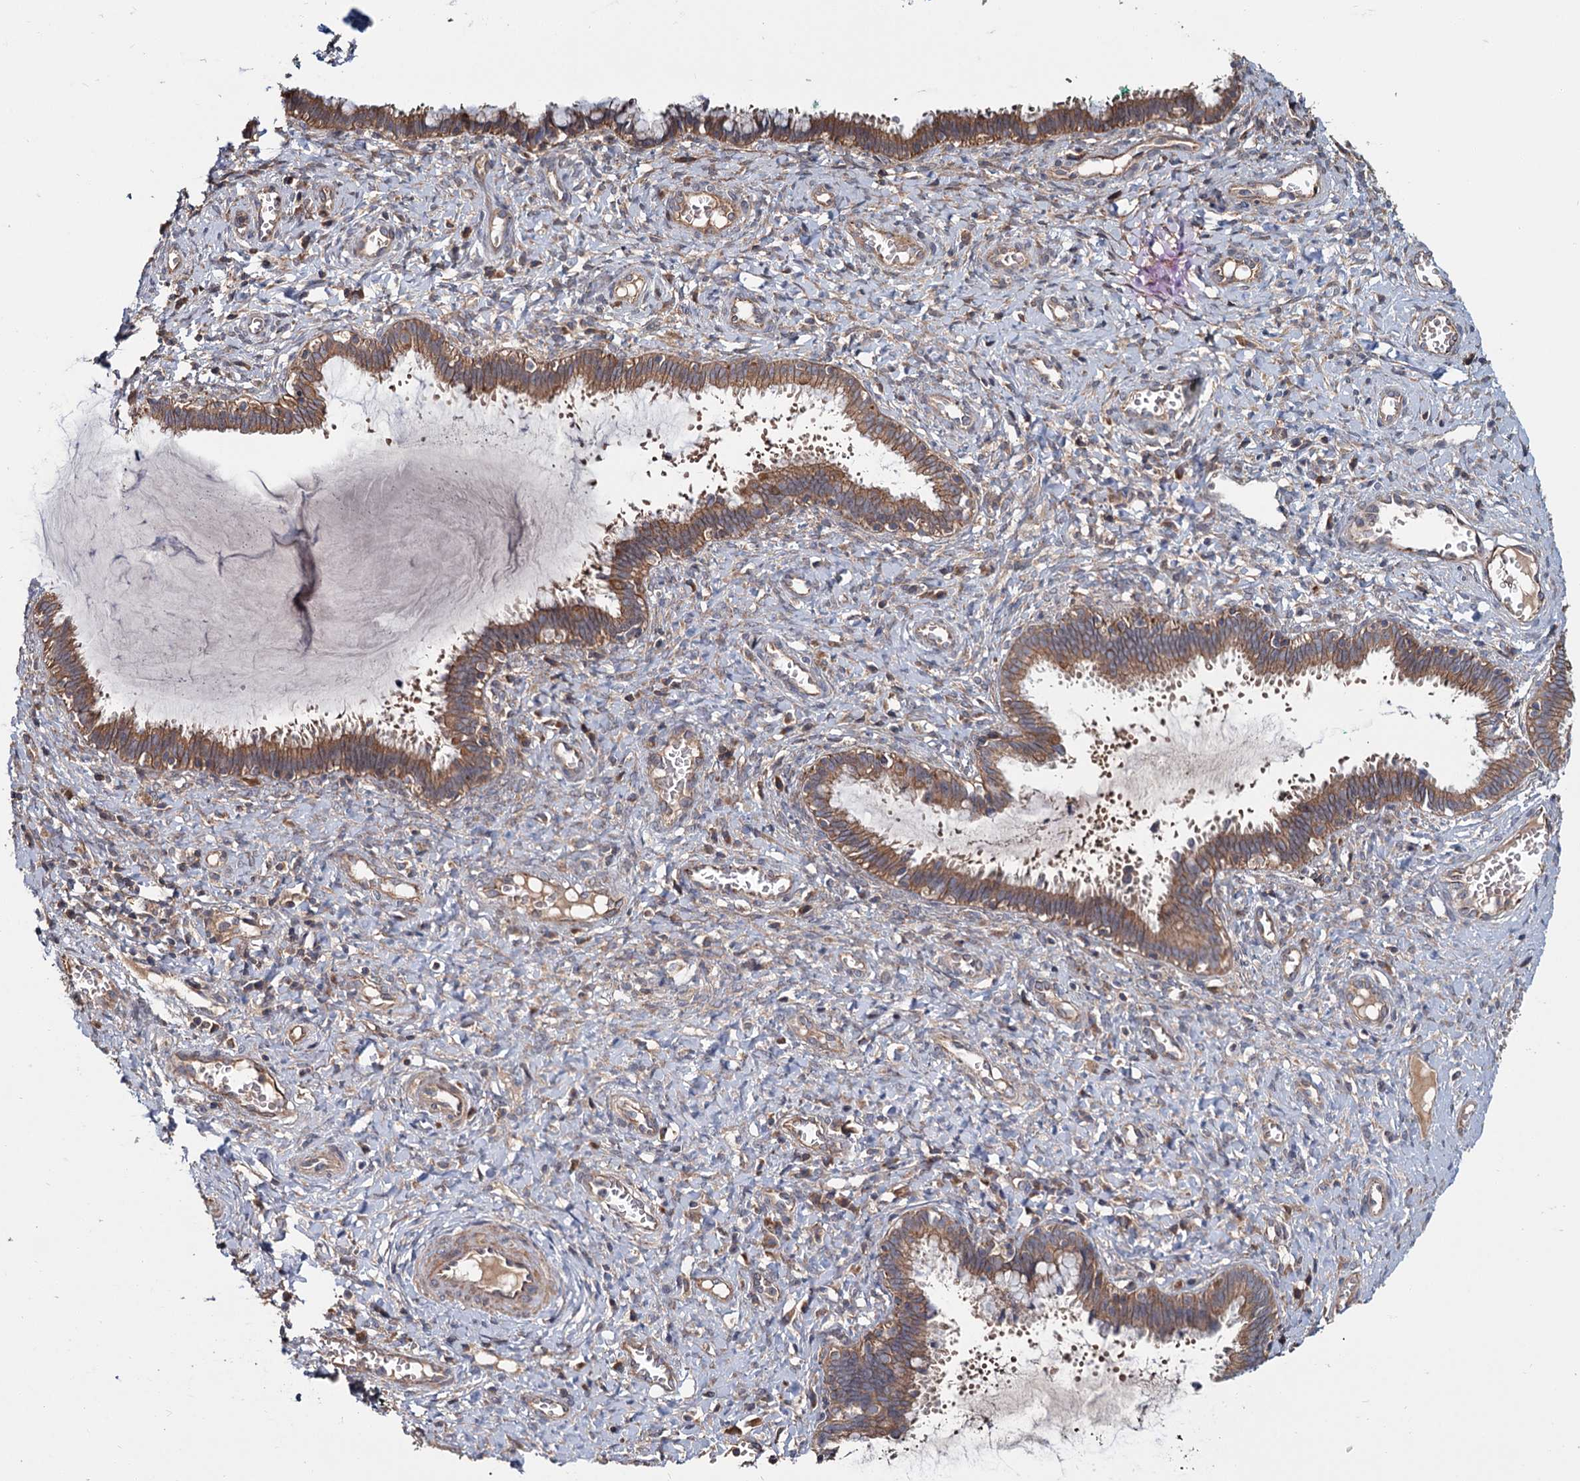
{"staining": {"intensity": "moderate", "quantity": ">75%", "location": "cytoplasmic/membranous"}, "tissue": "cervix", "cell_type": "Glandular cells", "image_type": "normal", "snomed": [{"axis": "morphology", "description": "Normal tissue, NOS"}, {"axis": "morphology", "description": "Adenocarcinoma, NOS"}, {"axis": "topography", "description": "Cervix"}], "caption": "Immunohistochemical staining of unremarkable human cervix exhibits medium levels of moderate cytoplasmic/membranous positivity in approximately >75% of glandular cells. The staining was performed using DAB to visualize the protein expression in brown, while the nuclei were stained in blue with hematoxylin (Magnification: 20x).", "gene": "MTRR", "patient": {"sex": "female", "age": 29}}